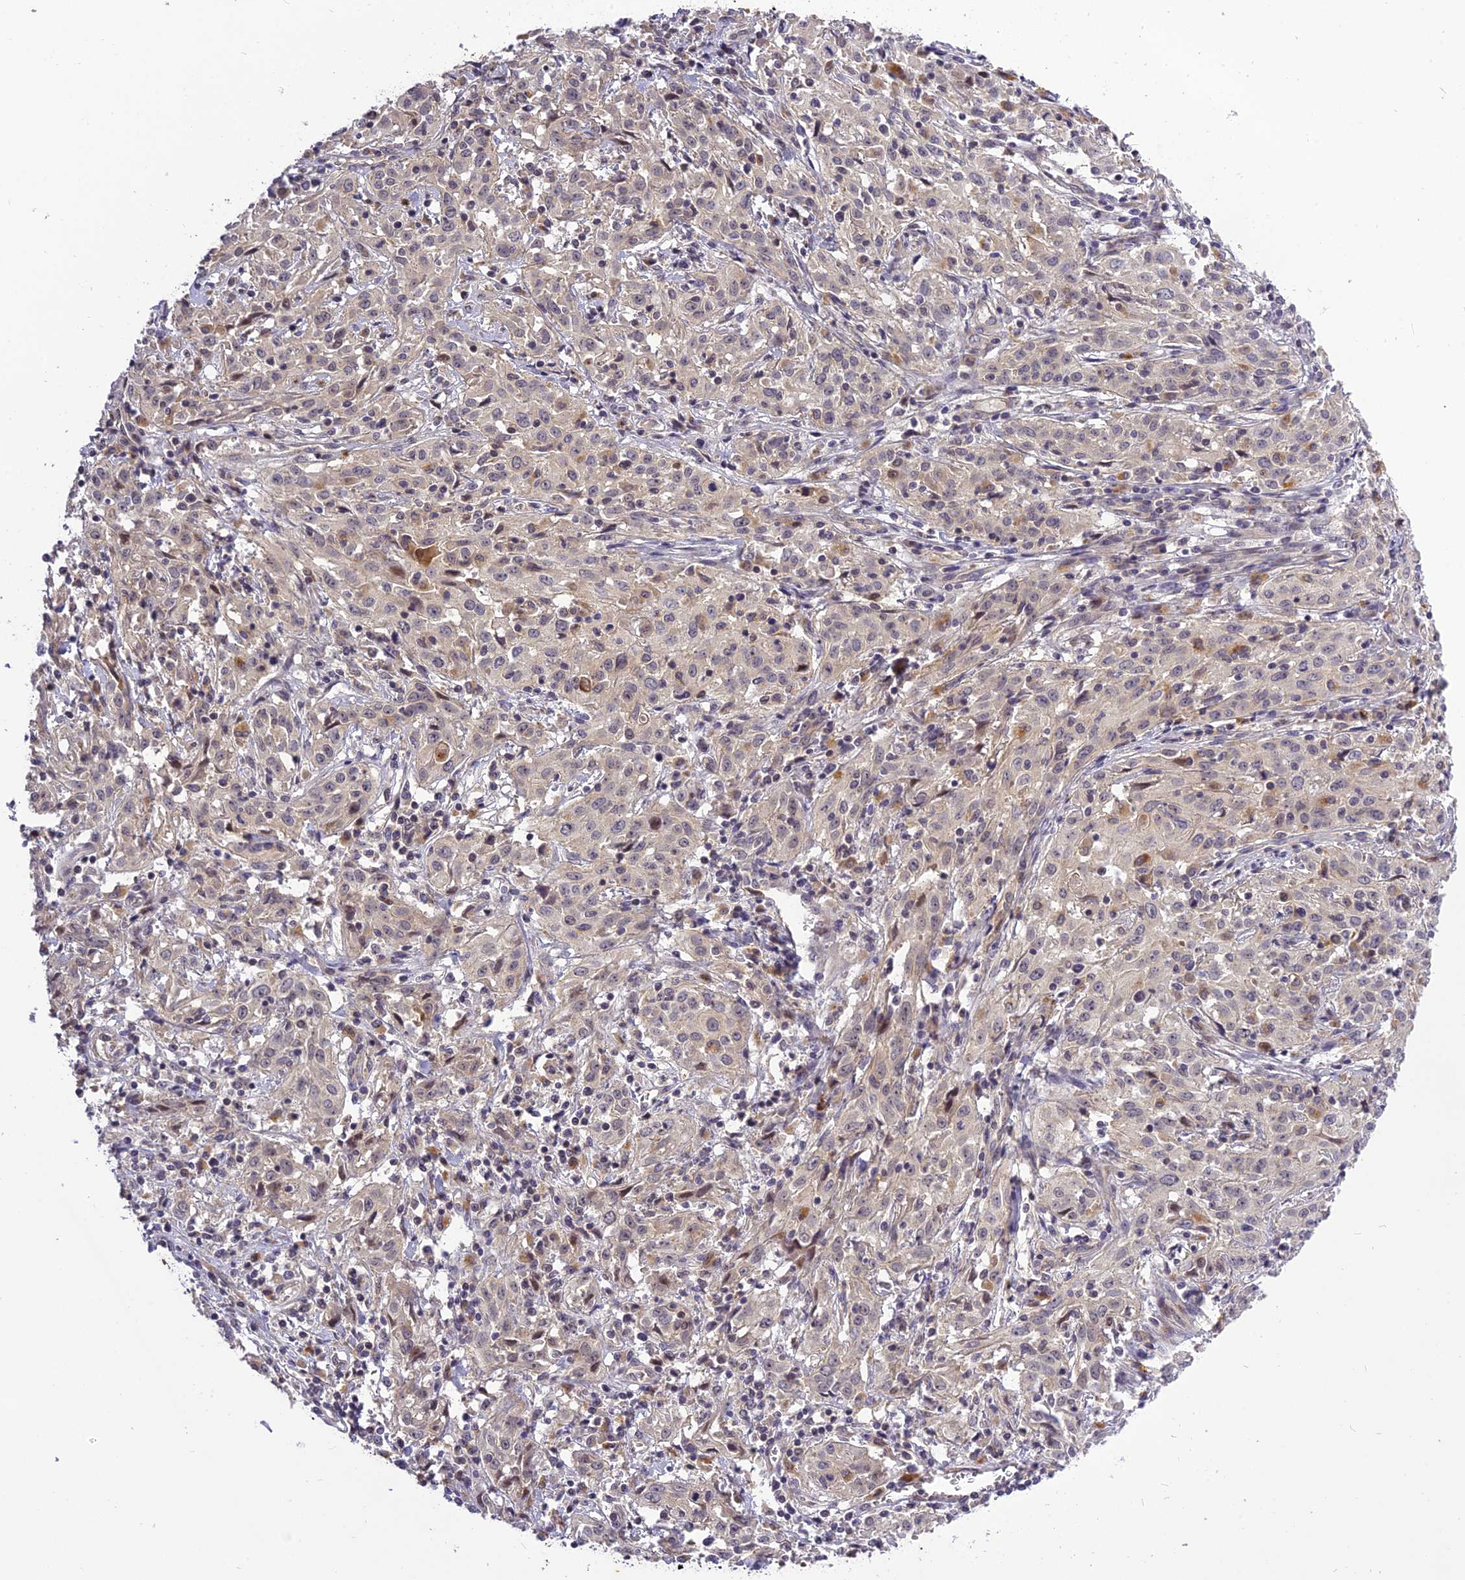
{"staining": {"intensity": "negative", "quantity": "none", "location": "none"}, "tissue": "cervical cancer", "cell_type": "Tumor cells", "image_type": "cancer", "snomed": [{"axis": "morphology", "description": "Squamous cell carcinoma, NOS"}, {"axis": "topography", "description": "Cervix"}], "caption": "There is no significant staining in tumor cells of cervical cancer. (DAB IHC visualized using brightfield microscopy, high magnification).", "gene": "FNIP2", "patient": {"sex": "female", "age": 57}}